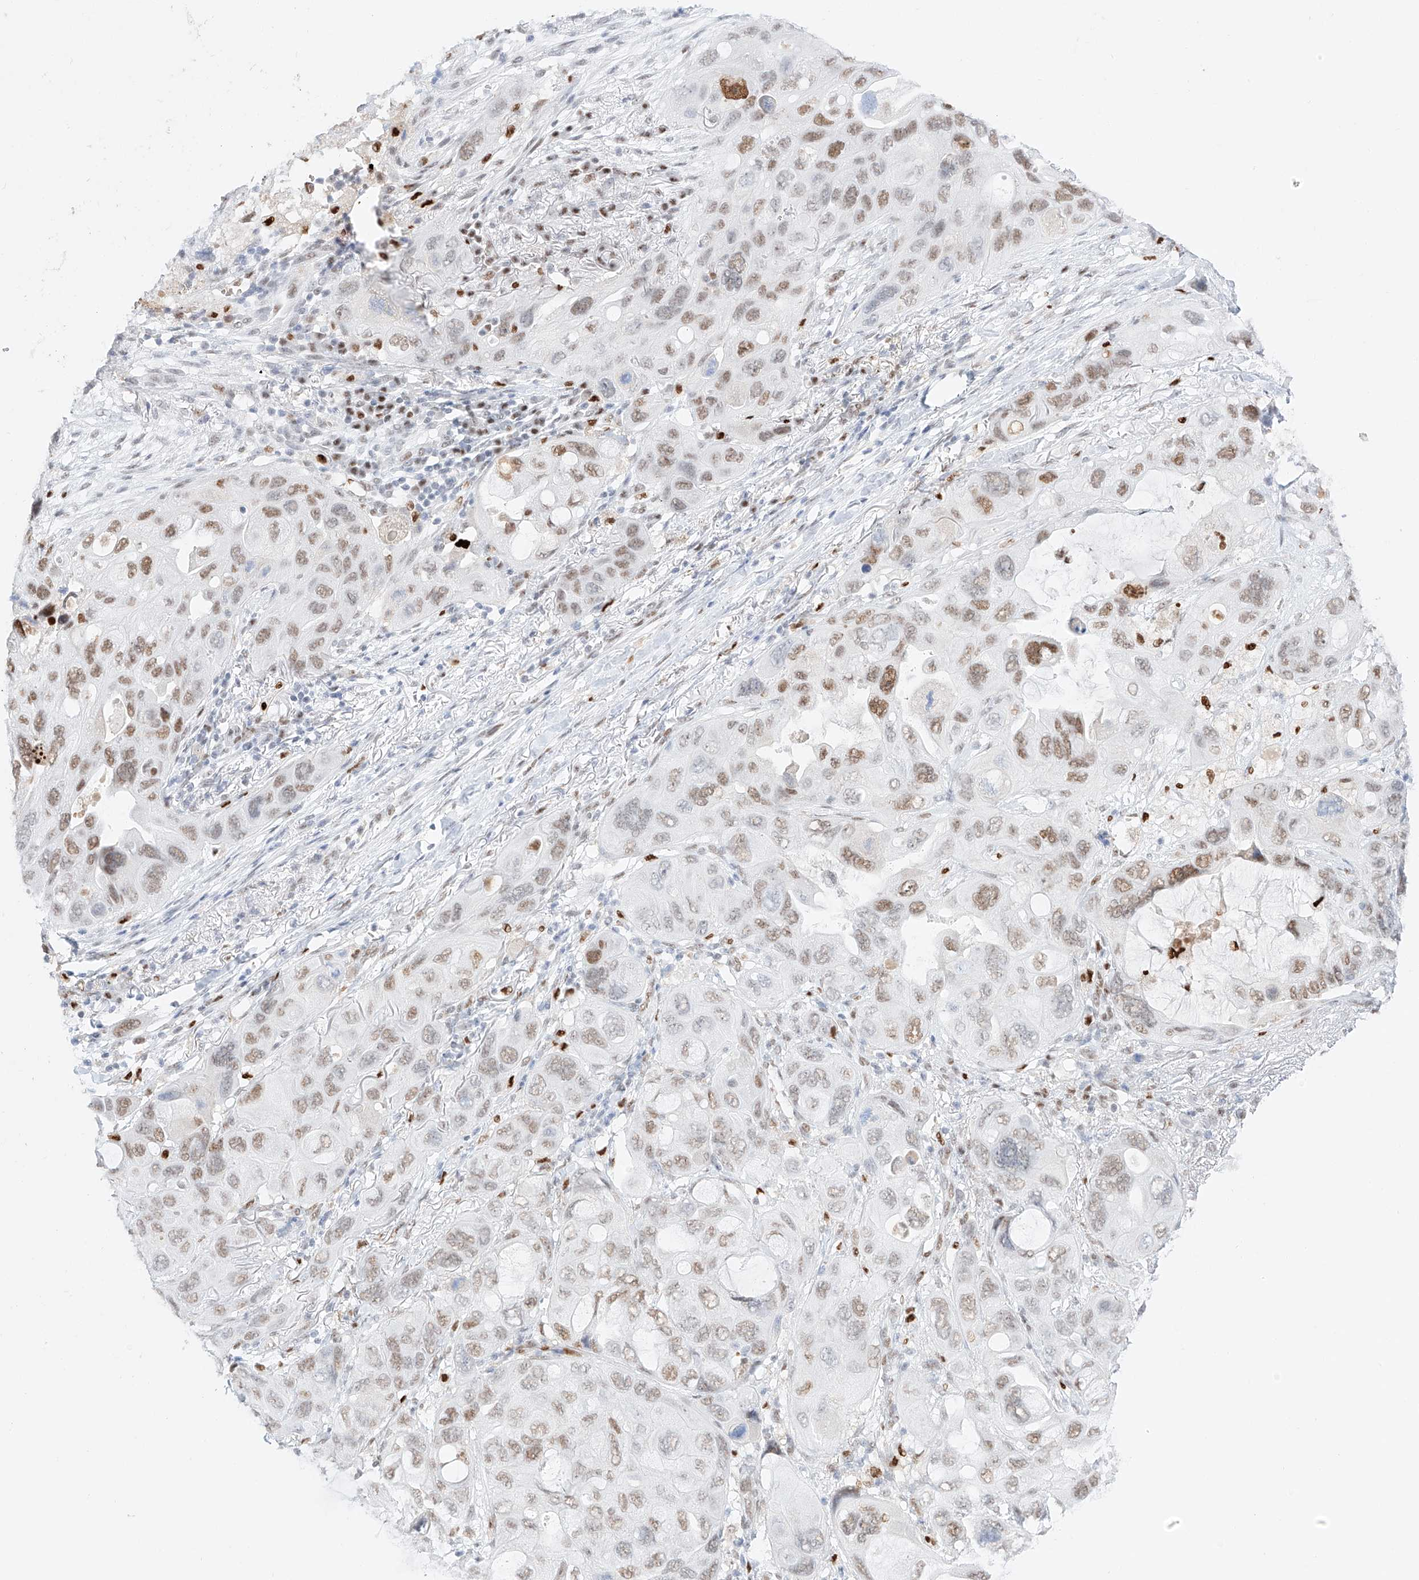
{"staining": {"intensity": "moderate", "quantity": "25%-75%", "location": "nuclear"}, "tissue": "lung cancer", "cell_type": "Tumor cells", "image_type": "cancer", "snomed": [{"axis": "morphology", "description": "Squamous cell carcinoma, NOS"}, {"axis": "topography", "description": "Lung"}], "caption": "Protein positivity by immunohistochemistry (IHC) reveals moderate nuclear positivity in approximately 25%-75% of tumor cells in lung squamous cell carcinoma. The protein of interest is shown in brown color, while the nuclei are stained blue.", "gene": "APIP", "patient": {"sex": "female", "age": 73}}